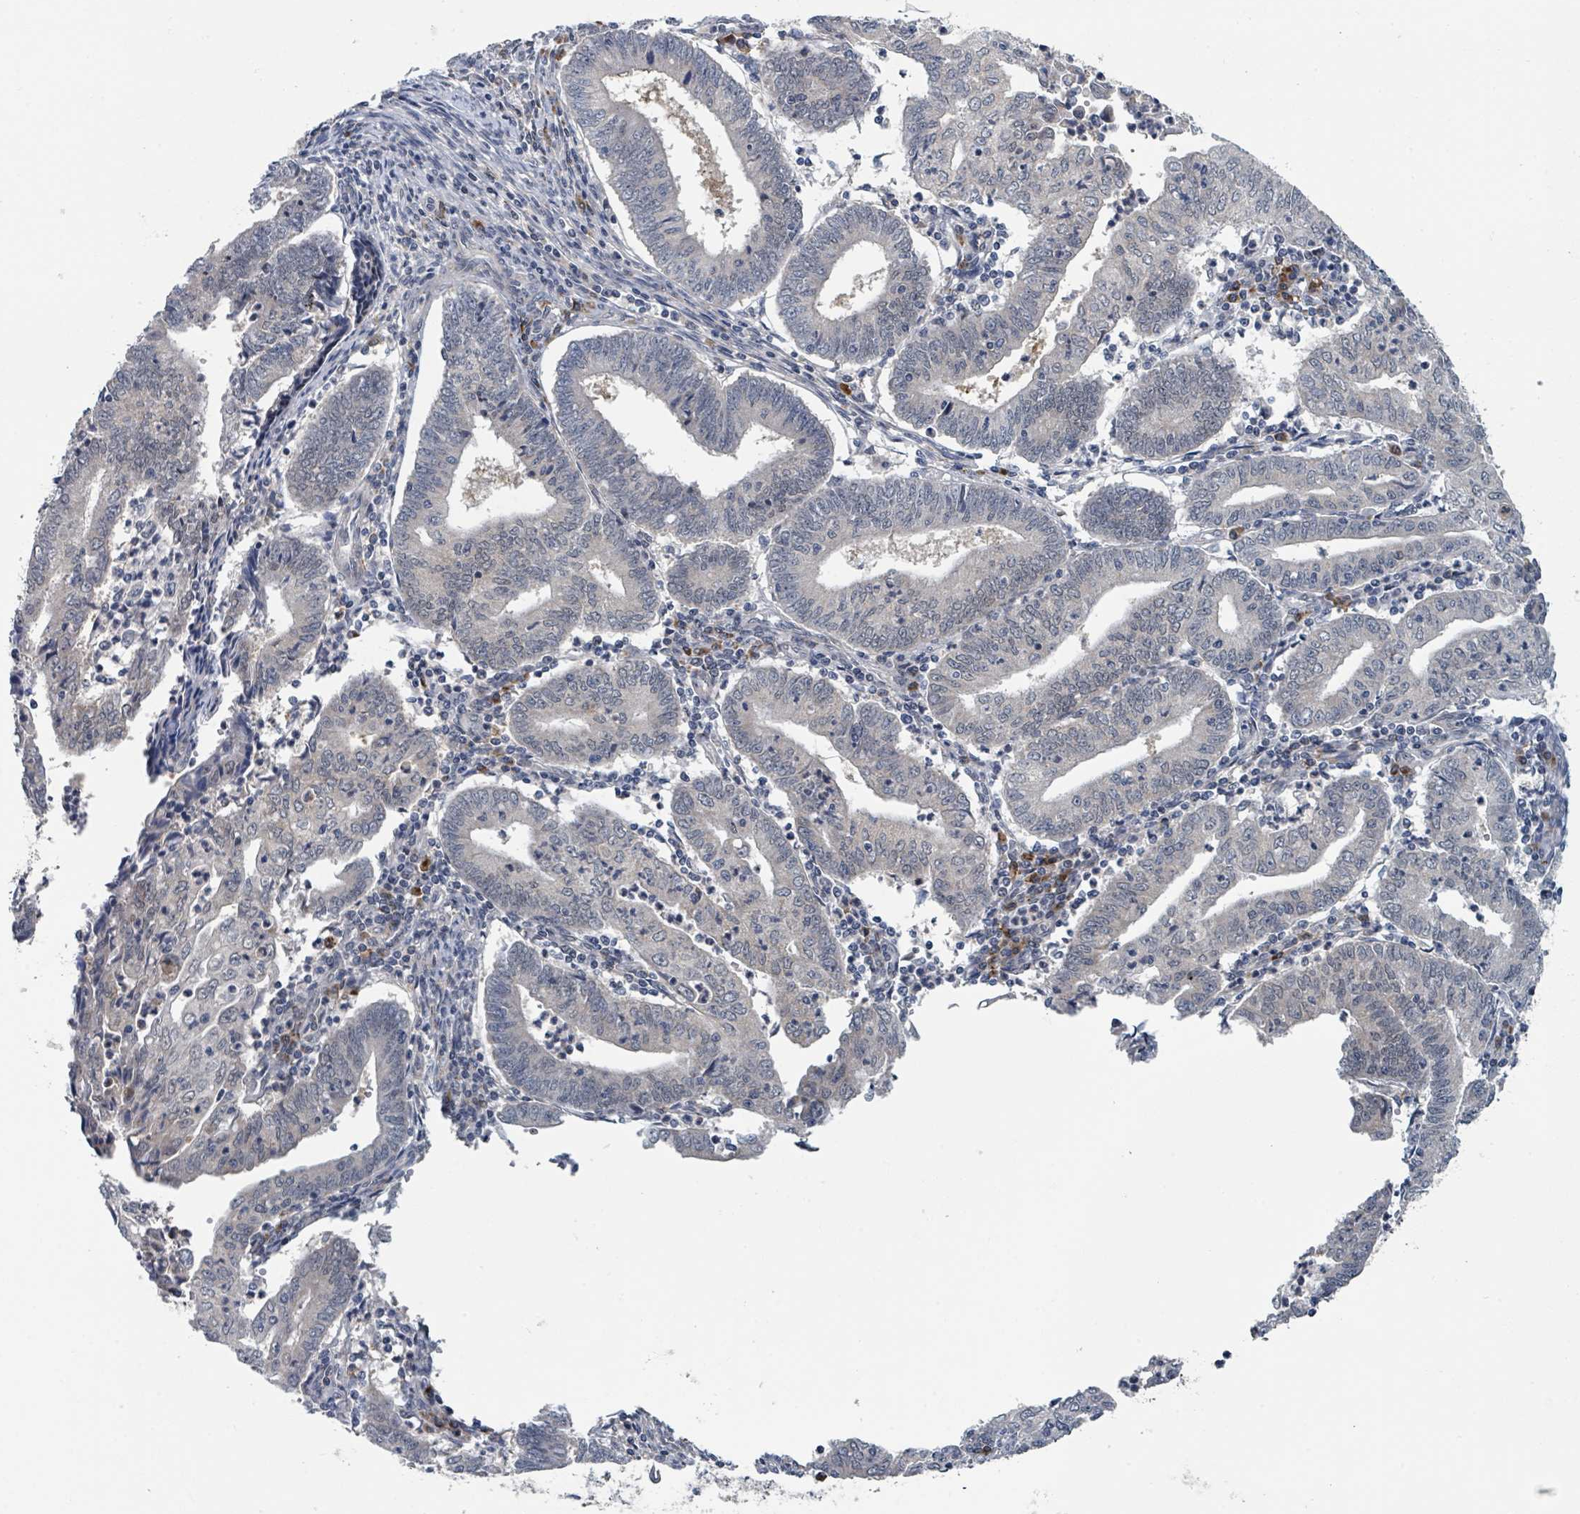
{"staining": {"intensity": "weak", "quantity": "<25%", "location": "nuclear"}, "tissue": "endometrial cancer", "cell_type": "Tumor cells", "image_type": "cancer", "snomed": [{"axis": "morphology", "description": "Adenocarcinoma, NOS"}, {"axis": "topography", "description": "Endometrium"}], "caption": "There is no significant positivity in tumor cells of endometrial cancer (adenocarcinoma).", "gene": "ANKRD55", "patient": {"sex": "female", "age": 60}}